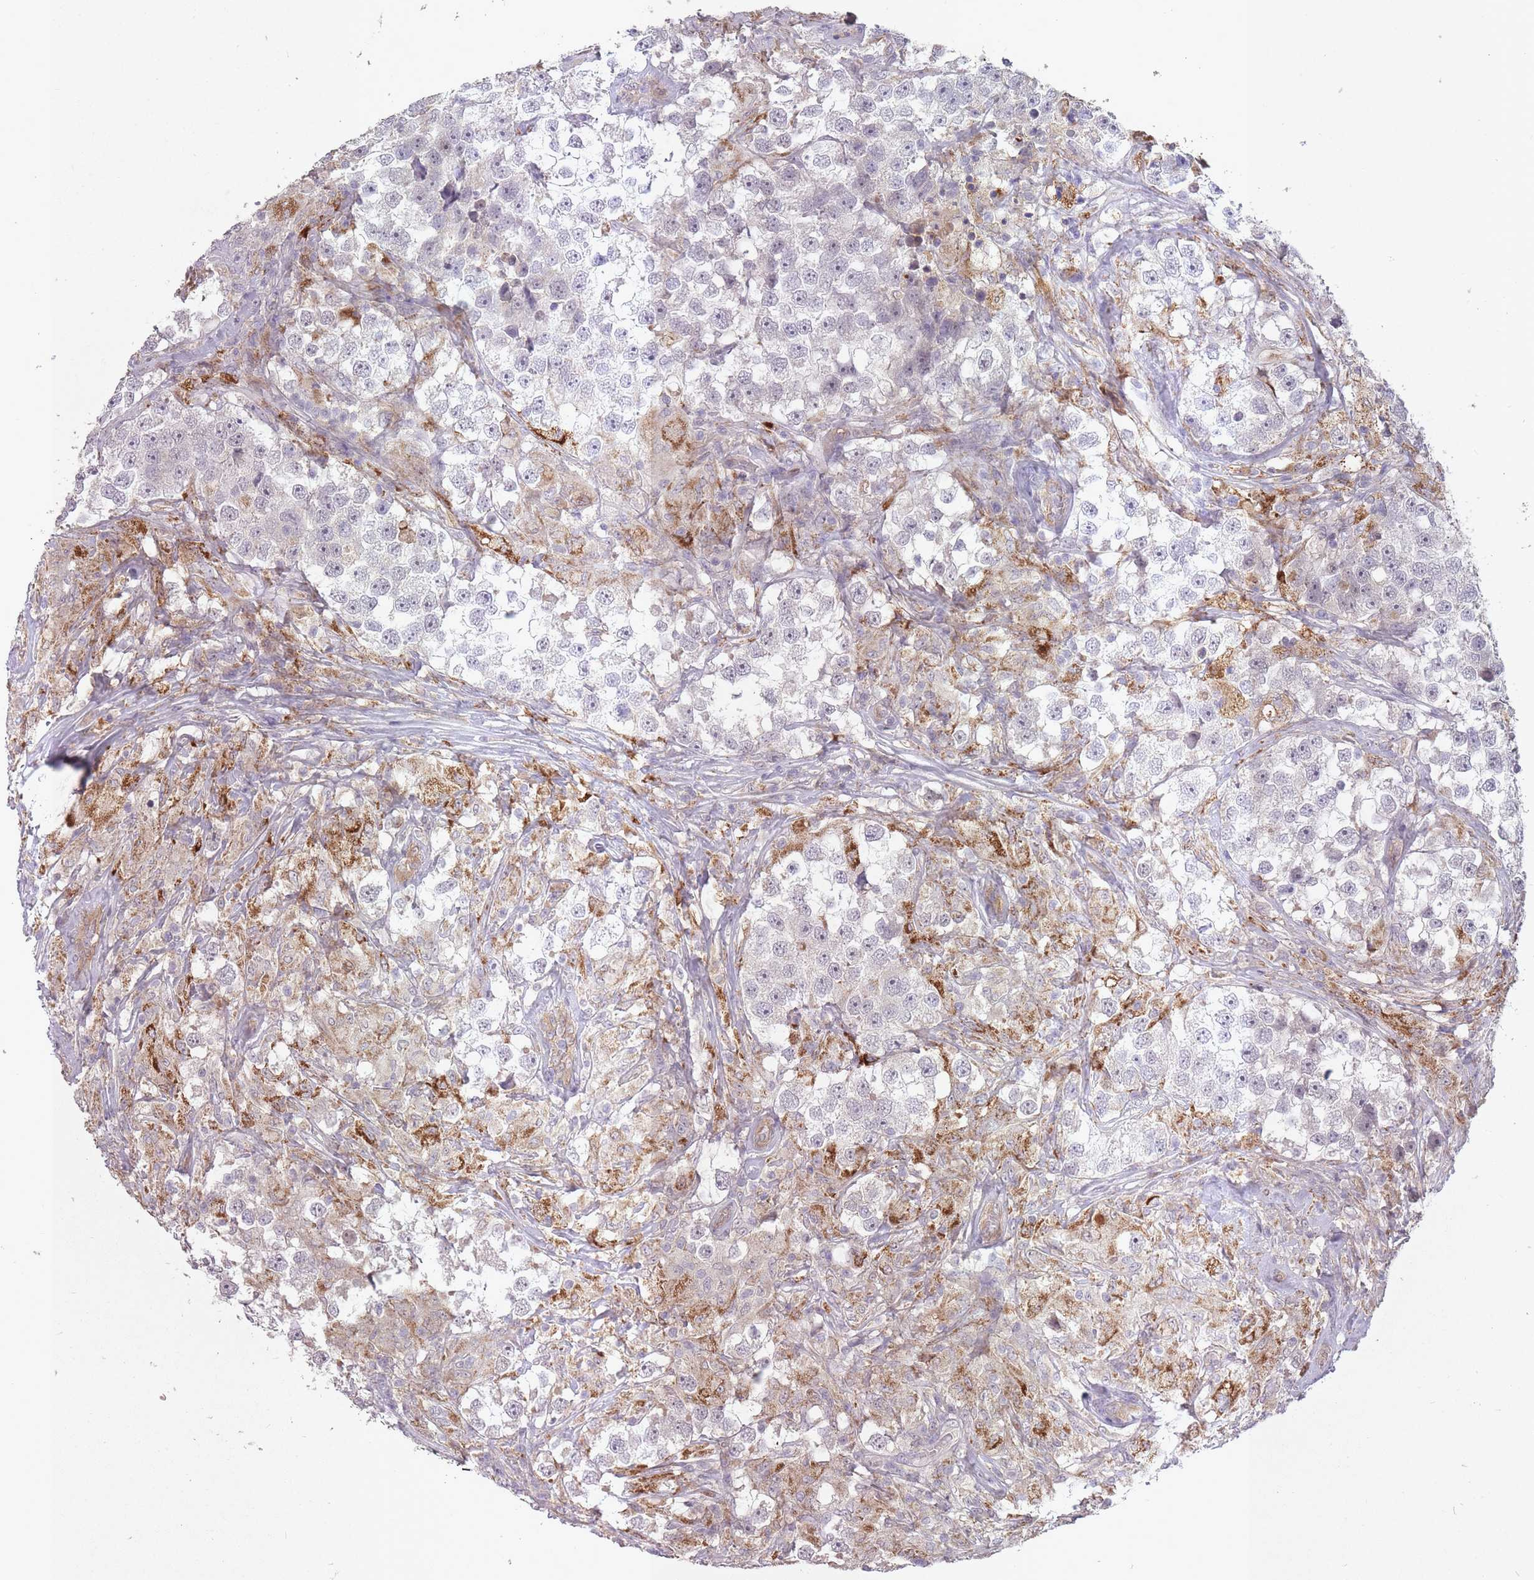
{"staining": {"intensity": "negative", "quantity": "none", "location": "none"}, "tissue": "testis cancer", "cell_type": "Tumor cells", "image_type": "cancer", "snomed": [{"axis": "morphology", "description": "Seminoma, NOS"}, {"axis": "topography", "description": "Testis"}], "caption": "This image is of testis cancer stained with immunohistochemistry to label a protein in brown with the nuclei are counter-stained blue. There is no staining in tumor cells. The staining was performed using DAB (3,3'-diaminobenzidine) to visualize the protein expression in brown, while the nuclei were stained in blue with hematoxylin (Magnification: 20x).", "gene": "LRATD2", "patient": {"sex": "male", "age": 46}}